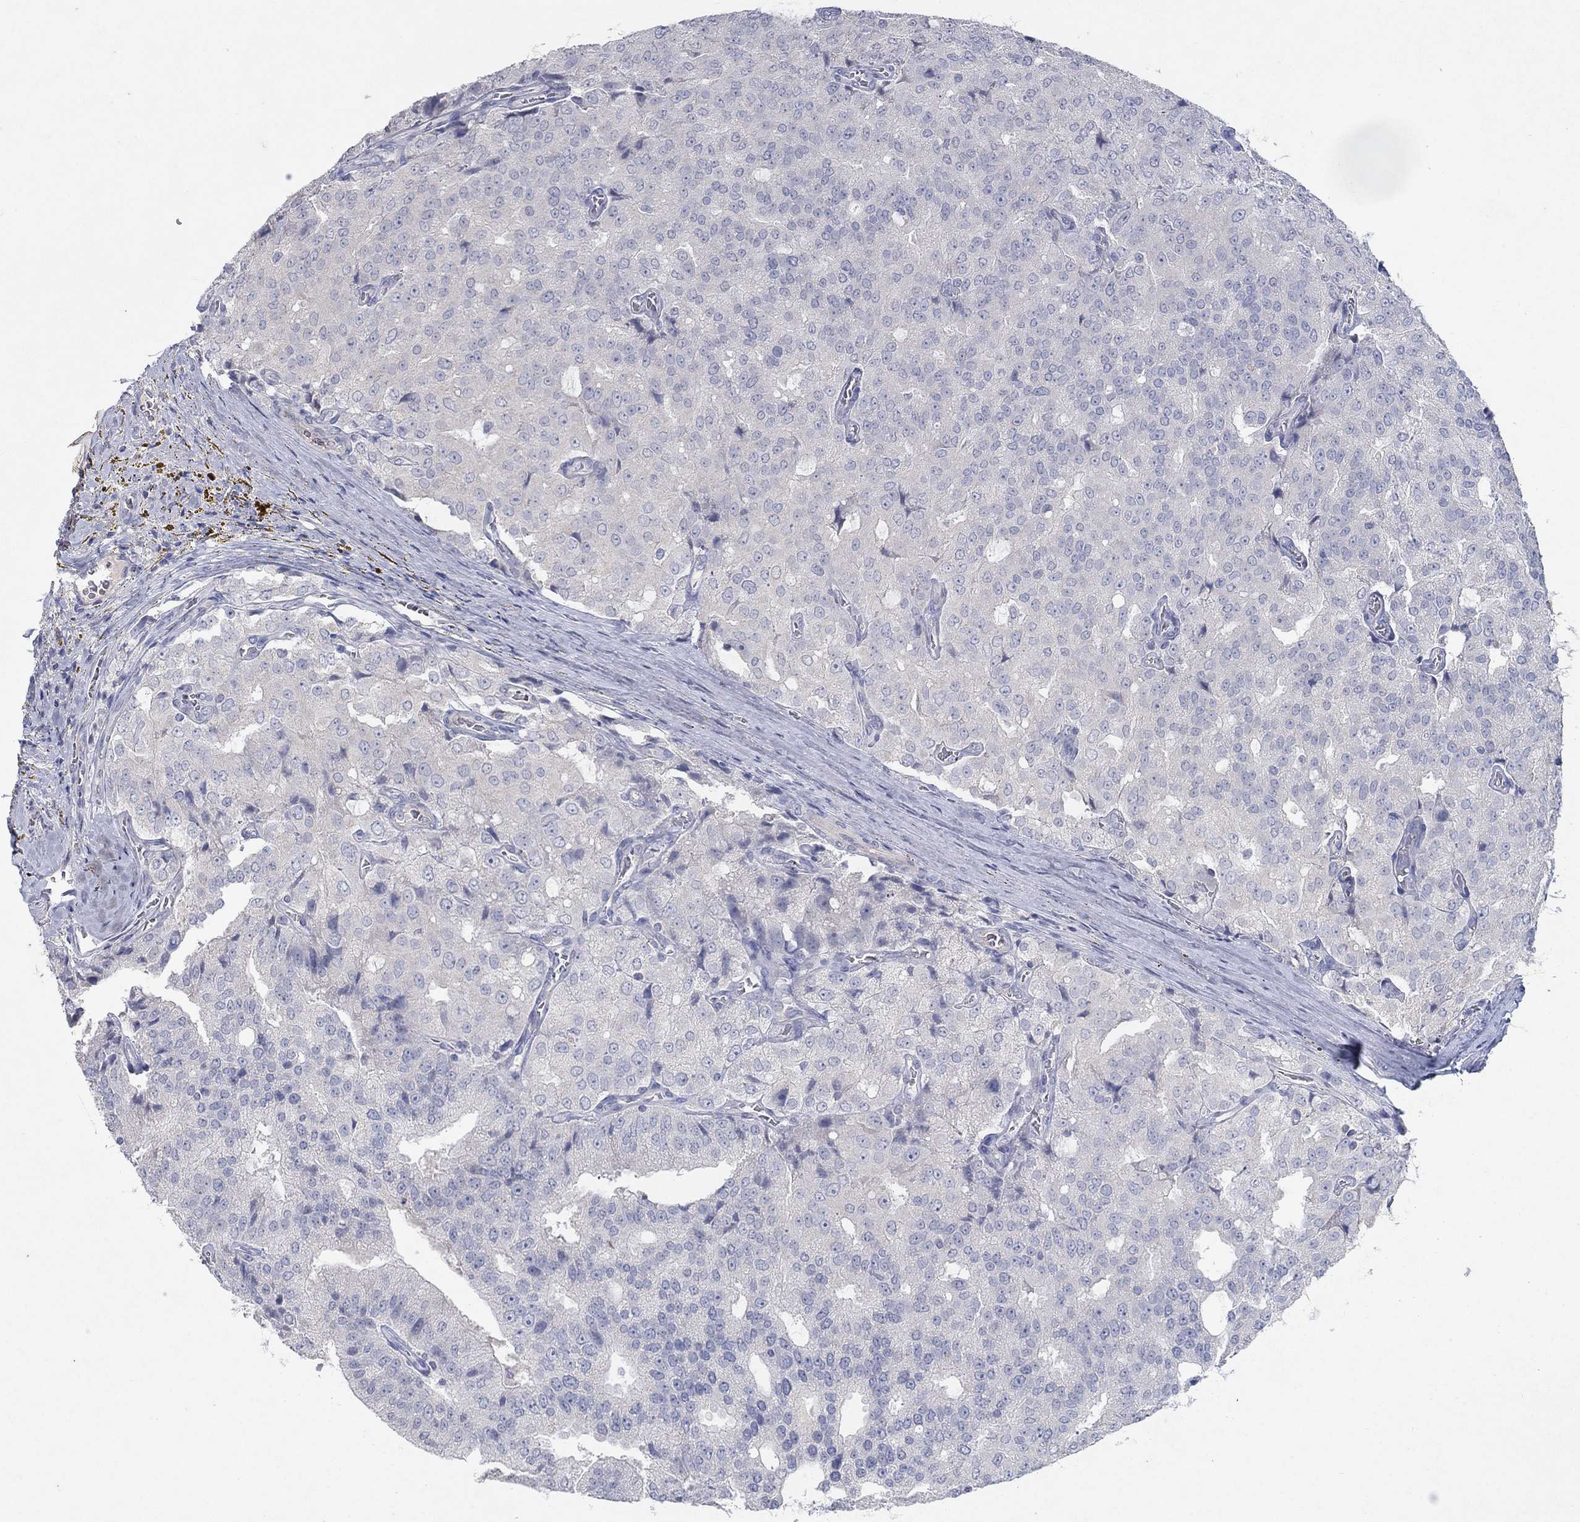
{"staining": {"intensity": "negative", "quantity": "none", "location": "none"}, "tissue": "prostate cancer", "cell_type": "Tumor cells", "image_type": "cancer", "snomed": [{"axis": "morphology", "description": "Adenocarcinoma, NOS"}, {"axis": "topography", "description": "Prostate and seminal vesicle, NOS"}, {"axis": "topography", "description": "Prostate"}], "caption": "High power microscopy image of an IHC micrograph of adenocarcinoma (prostate), revealing no significant expression in tumor cells.", "gene": "KRT40", "patient": {"sex": "male", "age": 67}}